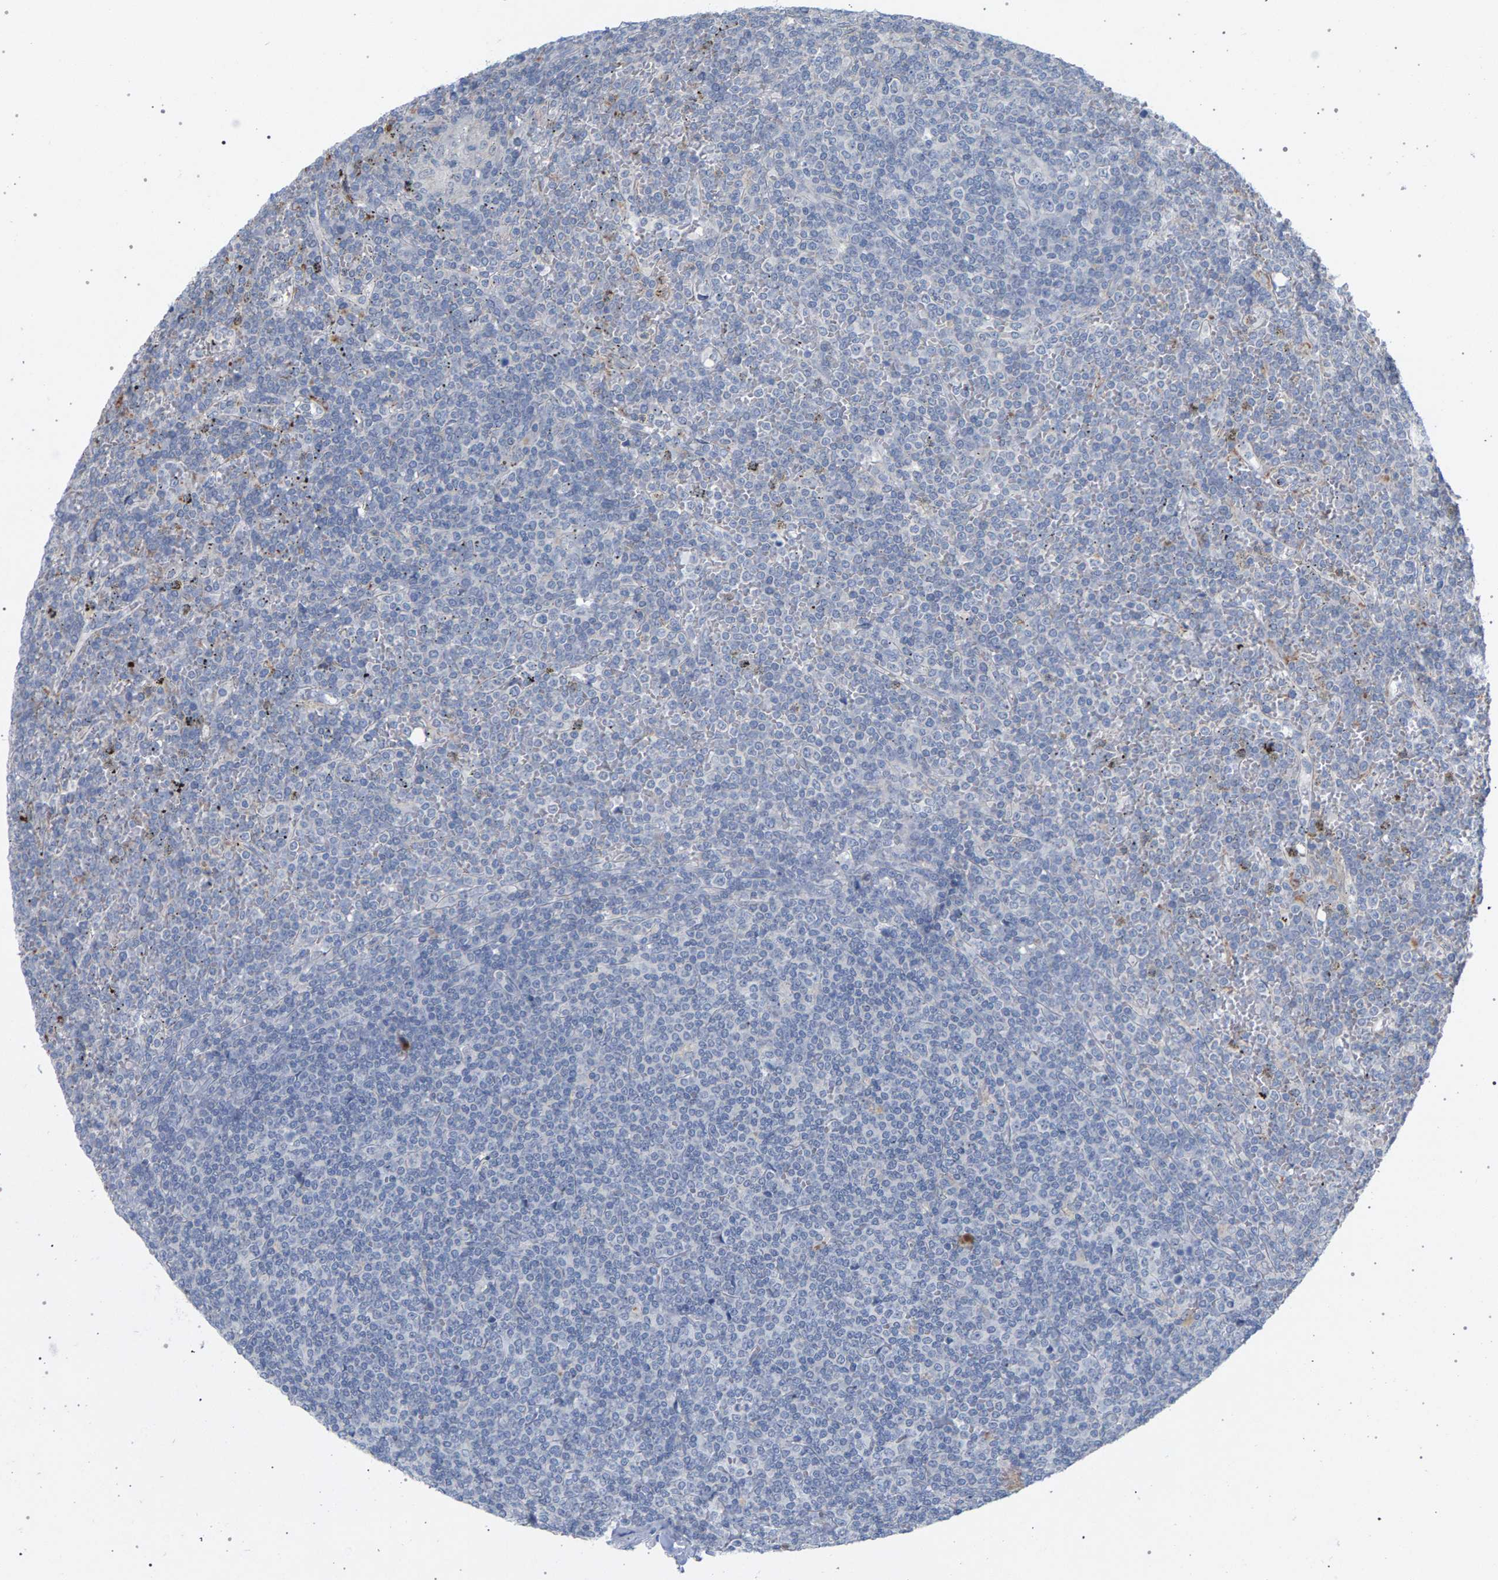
{"staining": {"intensity": "negative", "quantity": "none", "location": "none"}, "tissue": "lymphoma", "cell_type": "Tumor cells", "image_type": "cancer", "snomed": [{"axis": "morphology", "description": "Malignant lymphoma, non-Hodgkin's type, Low grade"}, {"axis": "topography", "description": "Spleen"}], "caption": "A photomicrograph of human lymphoma is negative for staining in tumor cells. The staining was performed using DAB to visualize the protein expression in brown, while the nuclei were stained in blue with hematoxylin (Magnification: 20x).", "gene": "MAMDC2", "patient": {"sex": "female", "age": 19}}